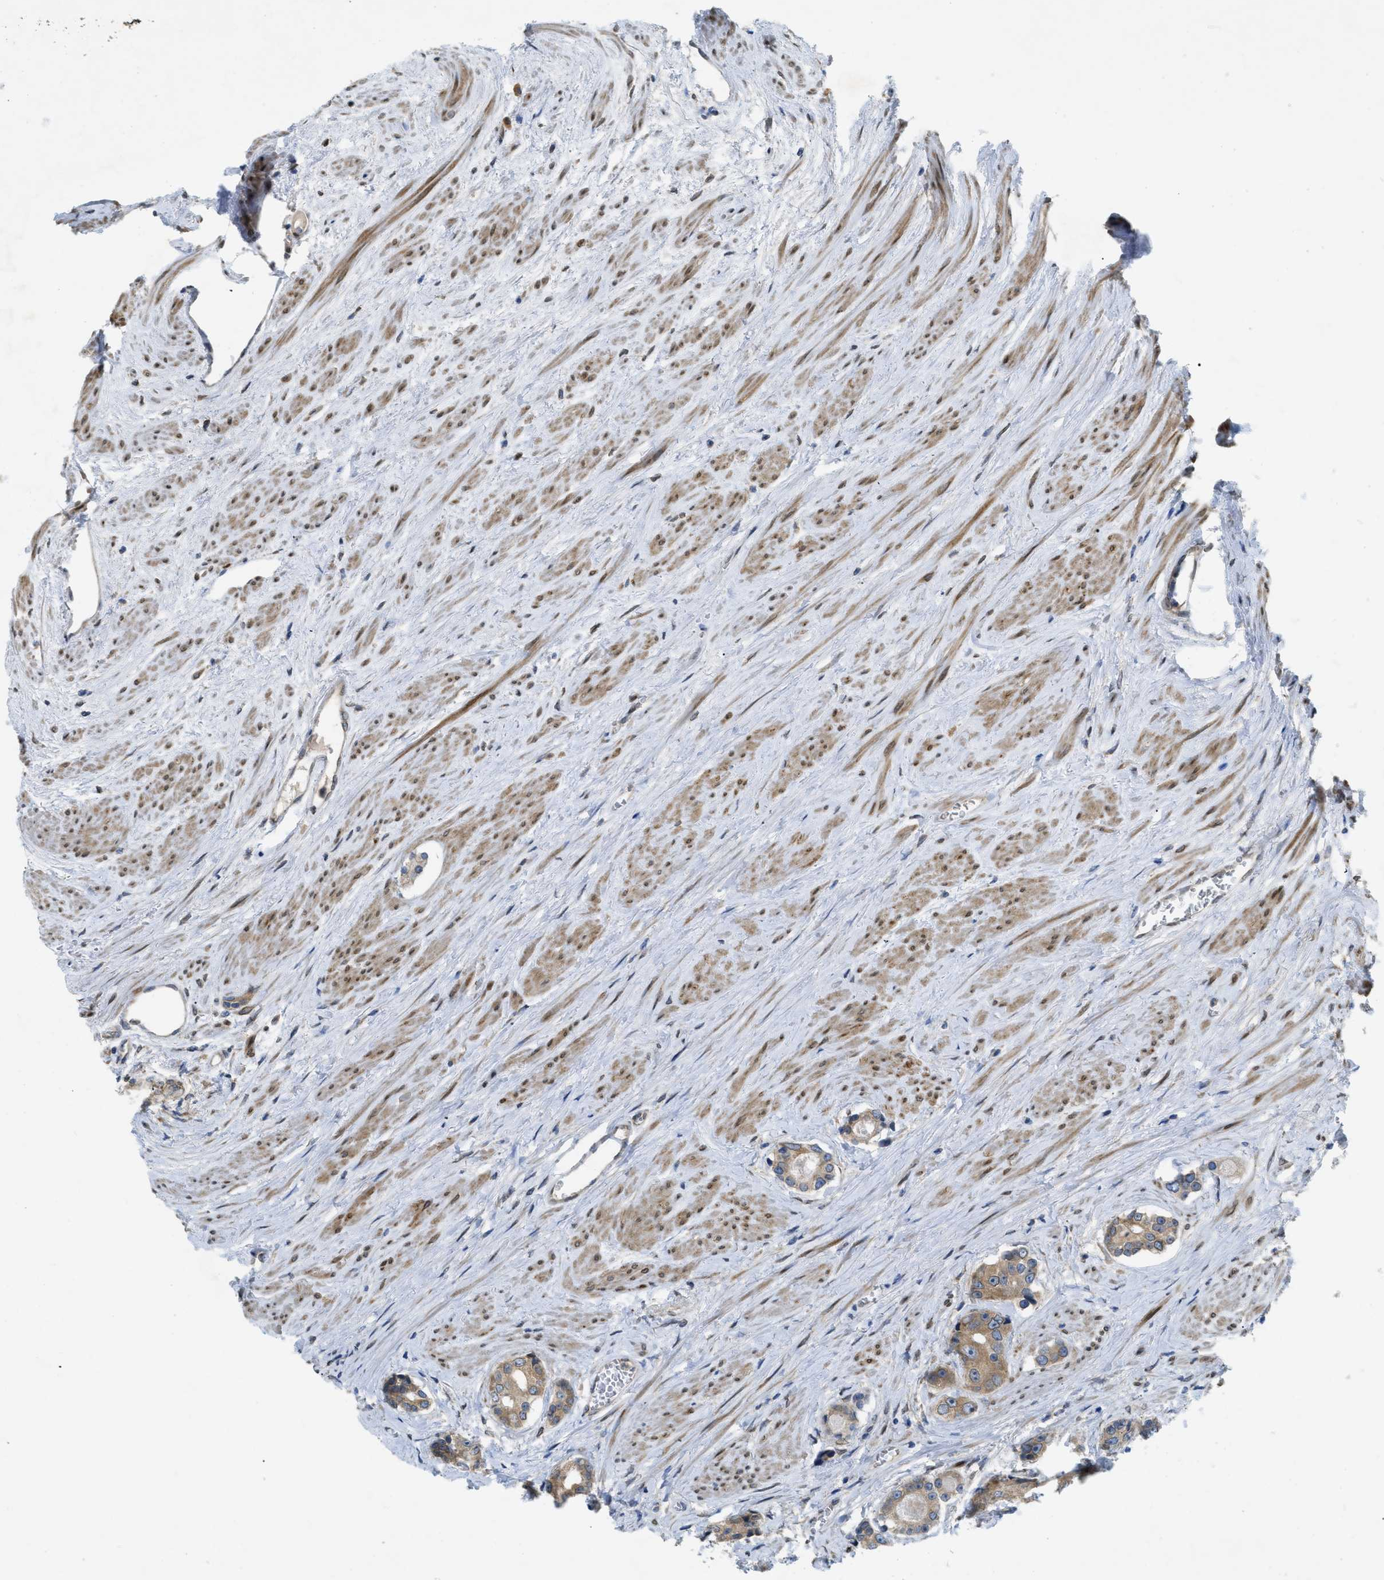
{"staining": {"intensity": "moderate", "quantity": ">75%", "location": "cytoplasmic/membranous"}, "tissue": "prostate cancer", "cell_type": "Tumor cells", "image_type": "cancer", "snomed": [{"axis": "morphology", "description": "Adenocarcinoma, High grade"}, {"axis": "topography", "description": "Prostate"}], "caption": "Moderate cytoplasmic/membranous positivity for a protein is appreciated in approximately >75% of tumor cells of prostate high-grade adenocarcinoma using immunohistochemistry (IHC).", "gene": "EIF2AK3", "patient": {"sex": "male", "age": 71}}